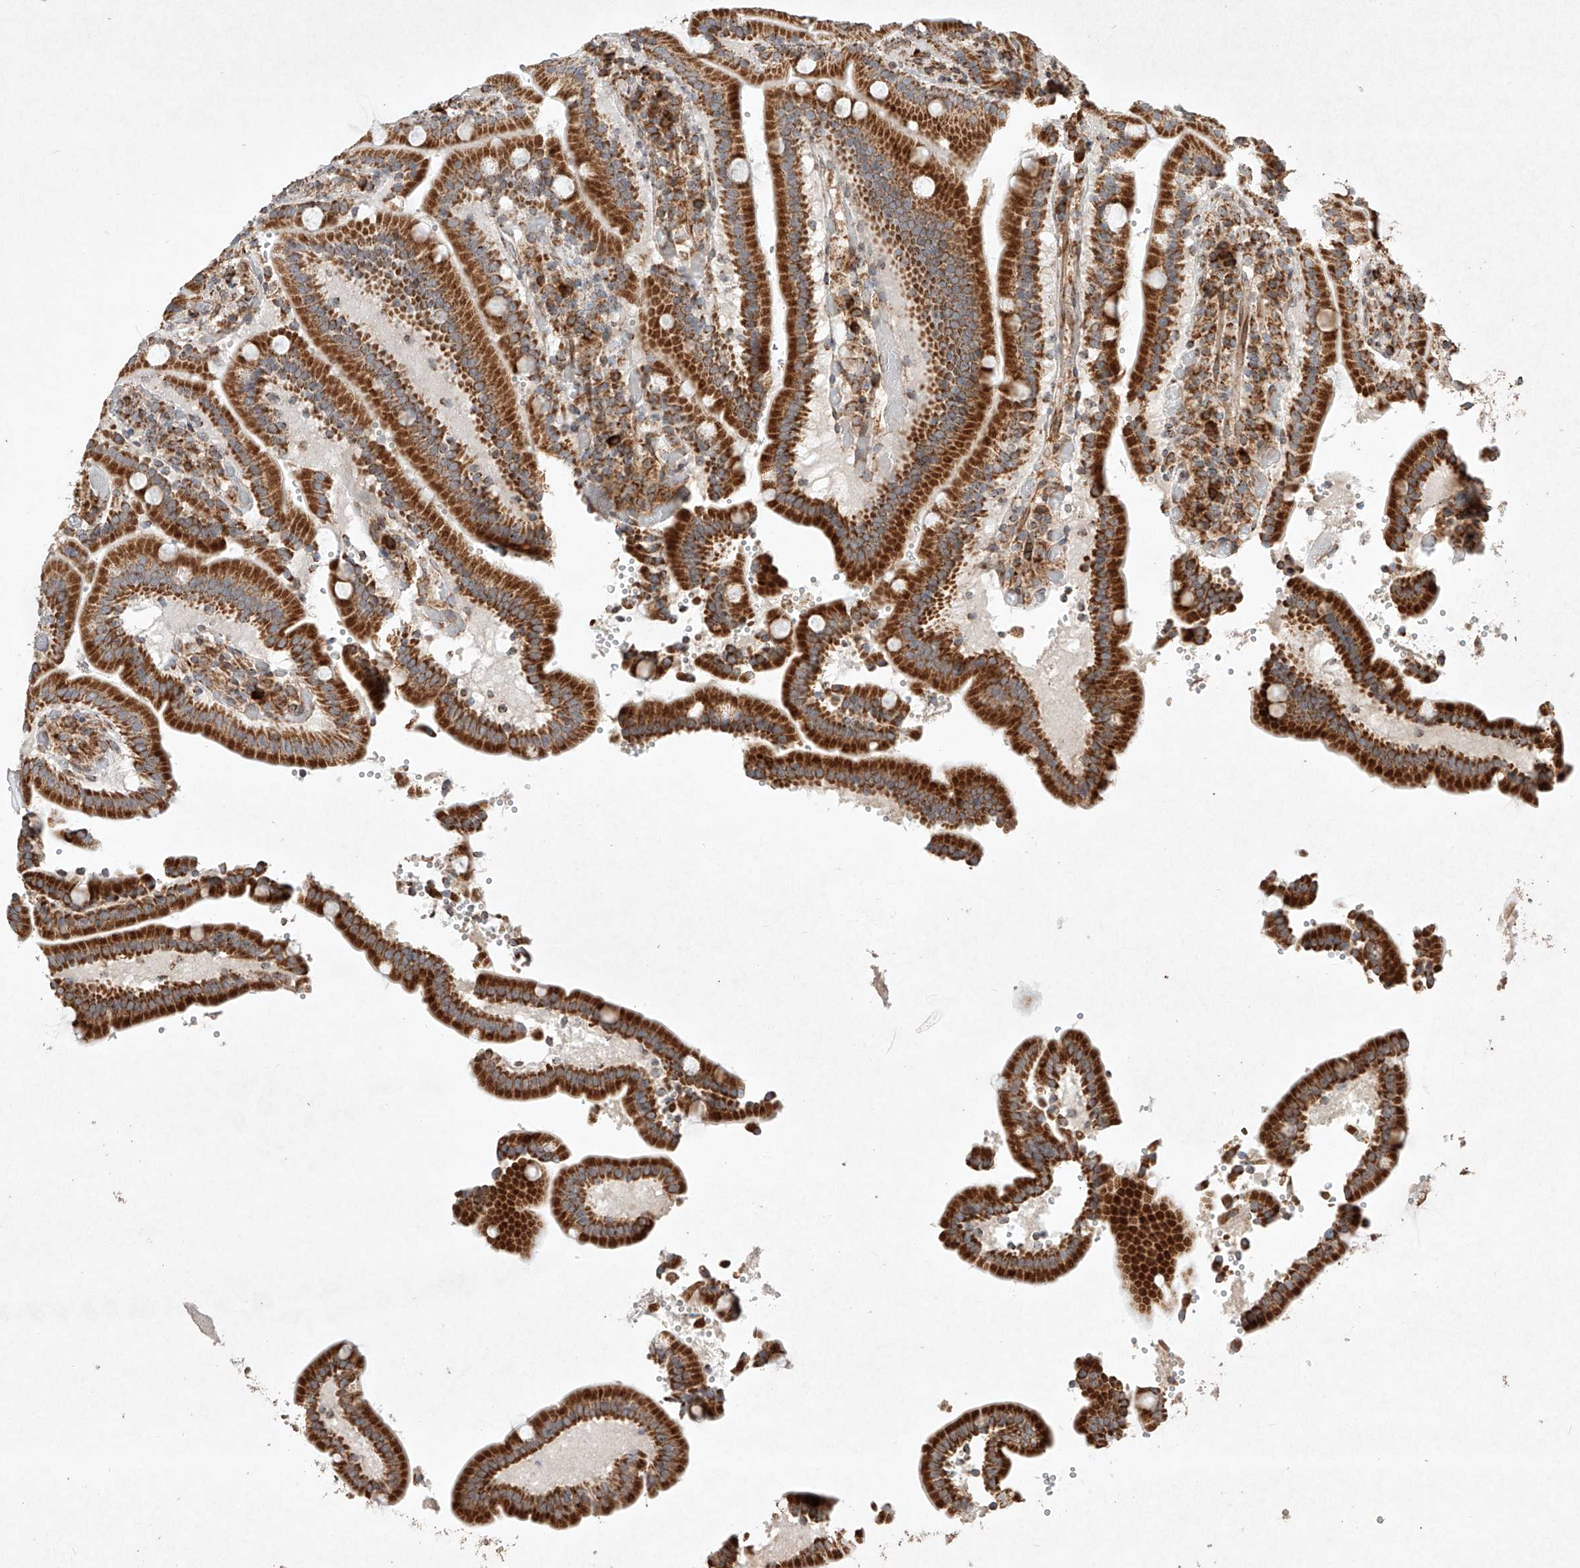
{"staining": {"intensity": "strong", "quantity": ">75%", "location": "cytoplasmic/membranous"}, "tissue": "duodenum", "cell_type": "Glandular cells", "image_type": "normal", "snomed": [{"axis": "morphology", "description": "Normal tissue, NOS"}, {"axis": "topography", "description": "Duodenum"}], "caption": "Protein staining of unremarkable duodenum exhibits strong cytoplasmic/membranous staining in approximately >75% of glandular cells. (Stains: DAB (3,3'-diaminobenzidine) in brown, nuclei in blue, Microscopy: brightfield microscopy at high magnification).", "gene": "SEMA3B", "patient": {"sex": "female", "age": 62}}